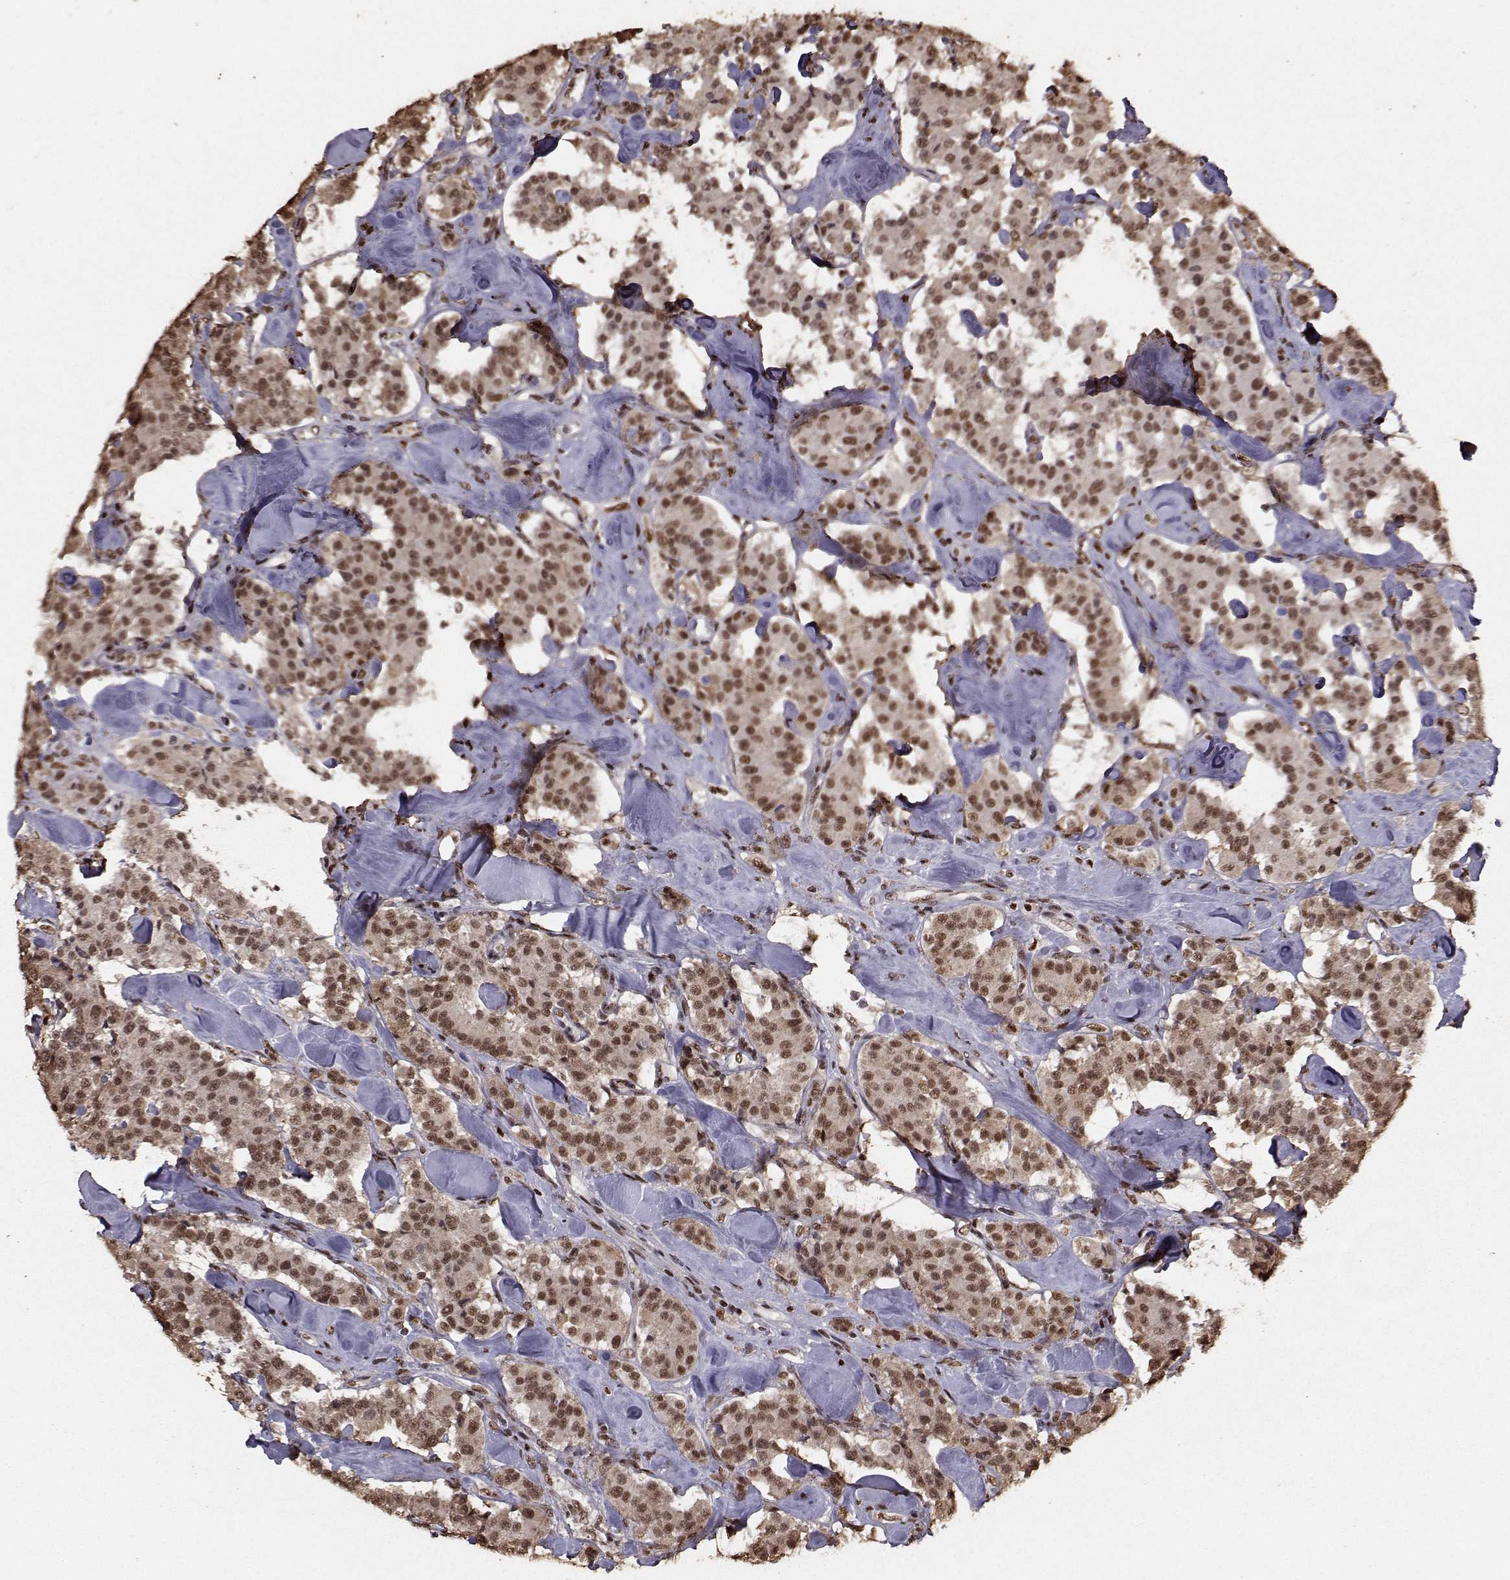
{"staining": {"intensity": "moderate", "quantity": ">75%", "location": "cytoplasmic/membranous,nuclear"}, "tissue": "carcinoid", "cell_type": "Tumor cells", "image_type": "cancer", "snomed": [{"axis": "morphology", "description": "Carcinoid, malignant, NOS"}, {"axis": "topography", "description": "Pancreas"}], "caption": "DAB immunohistochemical staining of malignant carcinoid displays moderate cytoplasmic/membranous and nuclear protein positivity in about >75% of tumor cells. (DAB (3,3'-diaminobenzidine) = brown stain, brightfield microscopy at high magnification).", "gene": "SF1", "patient": {"sex": "male", "age": 41}}